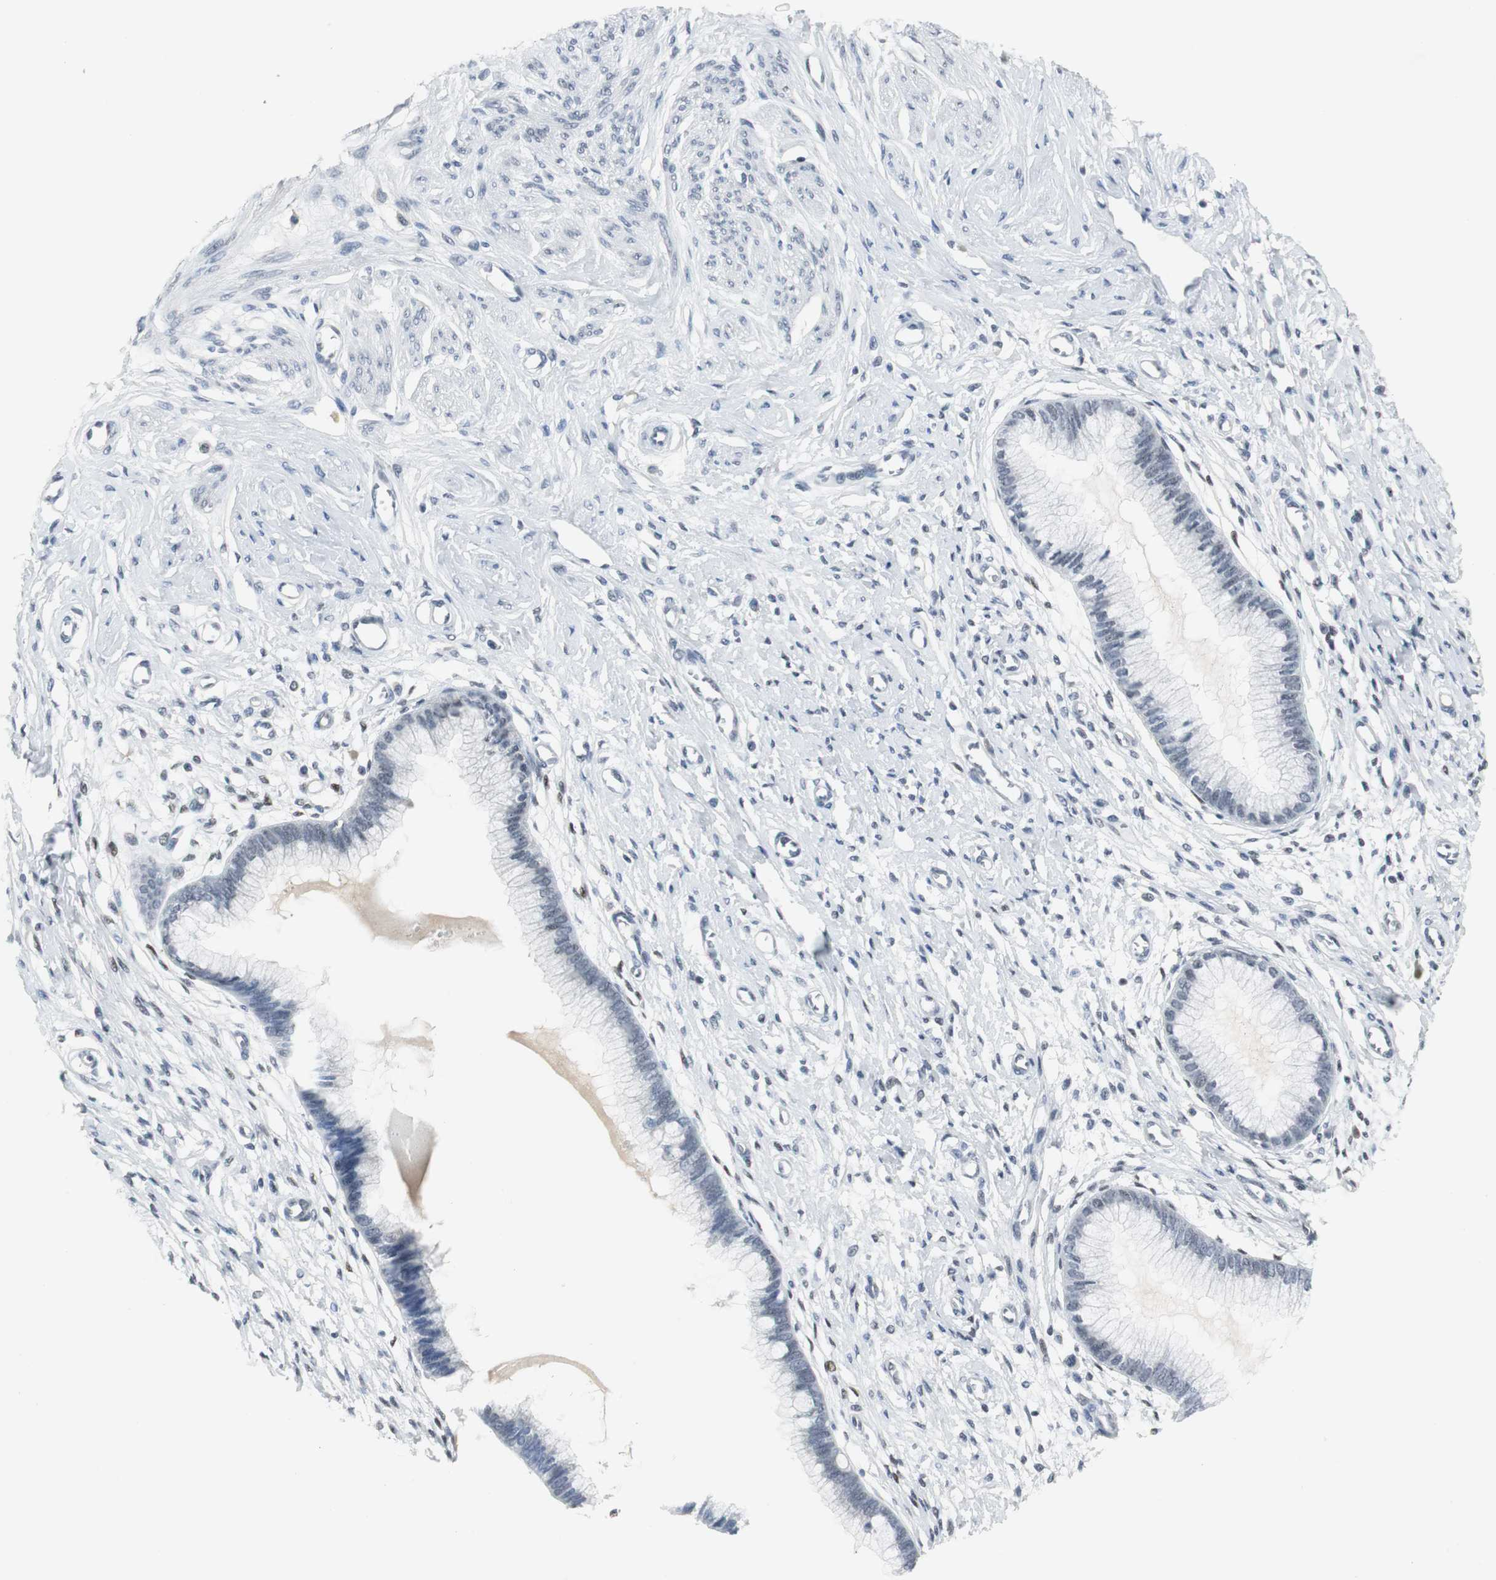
{"staining": {"intensity": "negative", "quantity": "none", "location": "none"}, "tissue": "cervix", "cell_type": "Glandular cells", "image_type": "normal", "snomed": [{"axis": "morphology", "description": "Normal tissue, NOS"}, {"axis": "topography", "description": "Cervix"}], "caption": "Immunohistochemistry (IHC) micrograph of unremarkable cervix: cervix stained with DAB exhibits no significant protein staining in glandular cells.", "gene": "ELK1", "patient": {"sex": "female", "age": 55}}